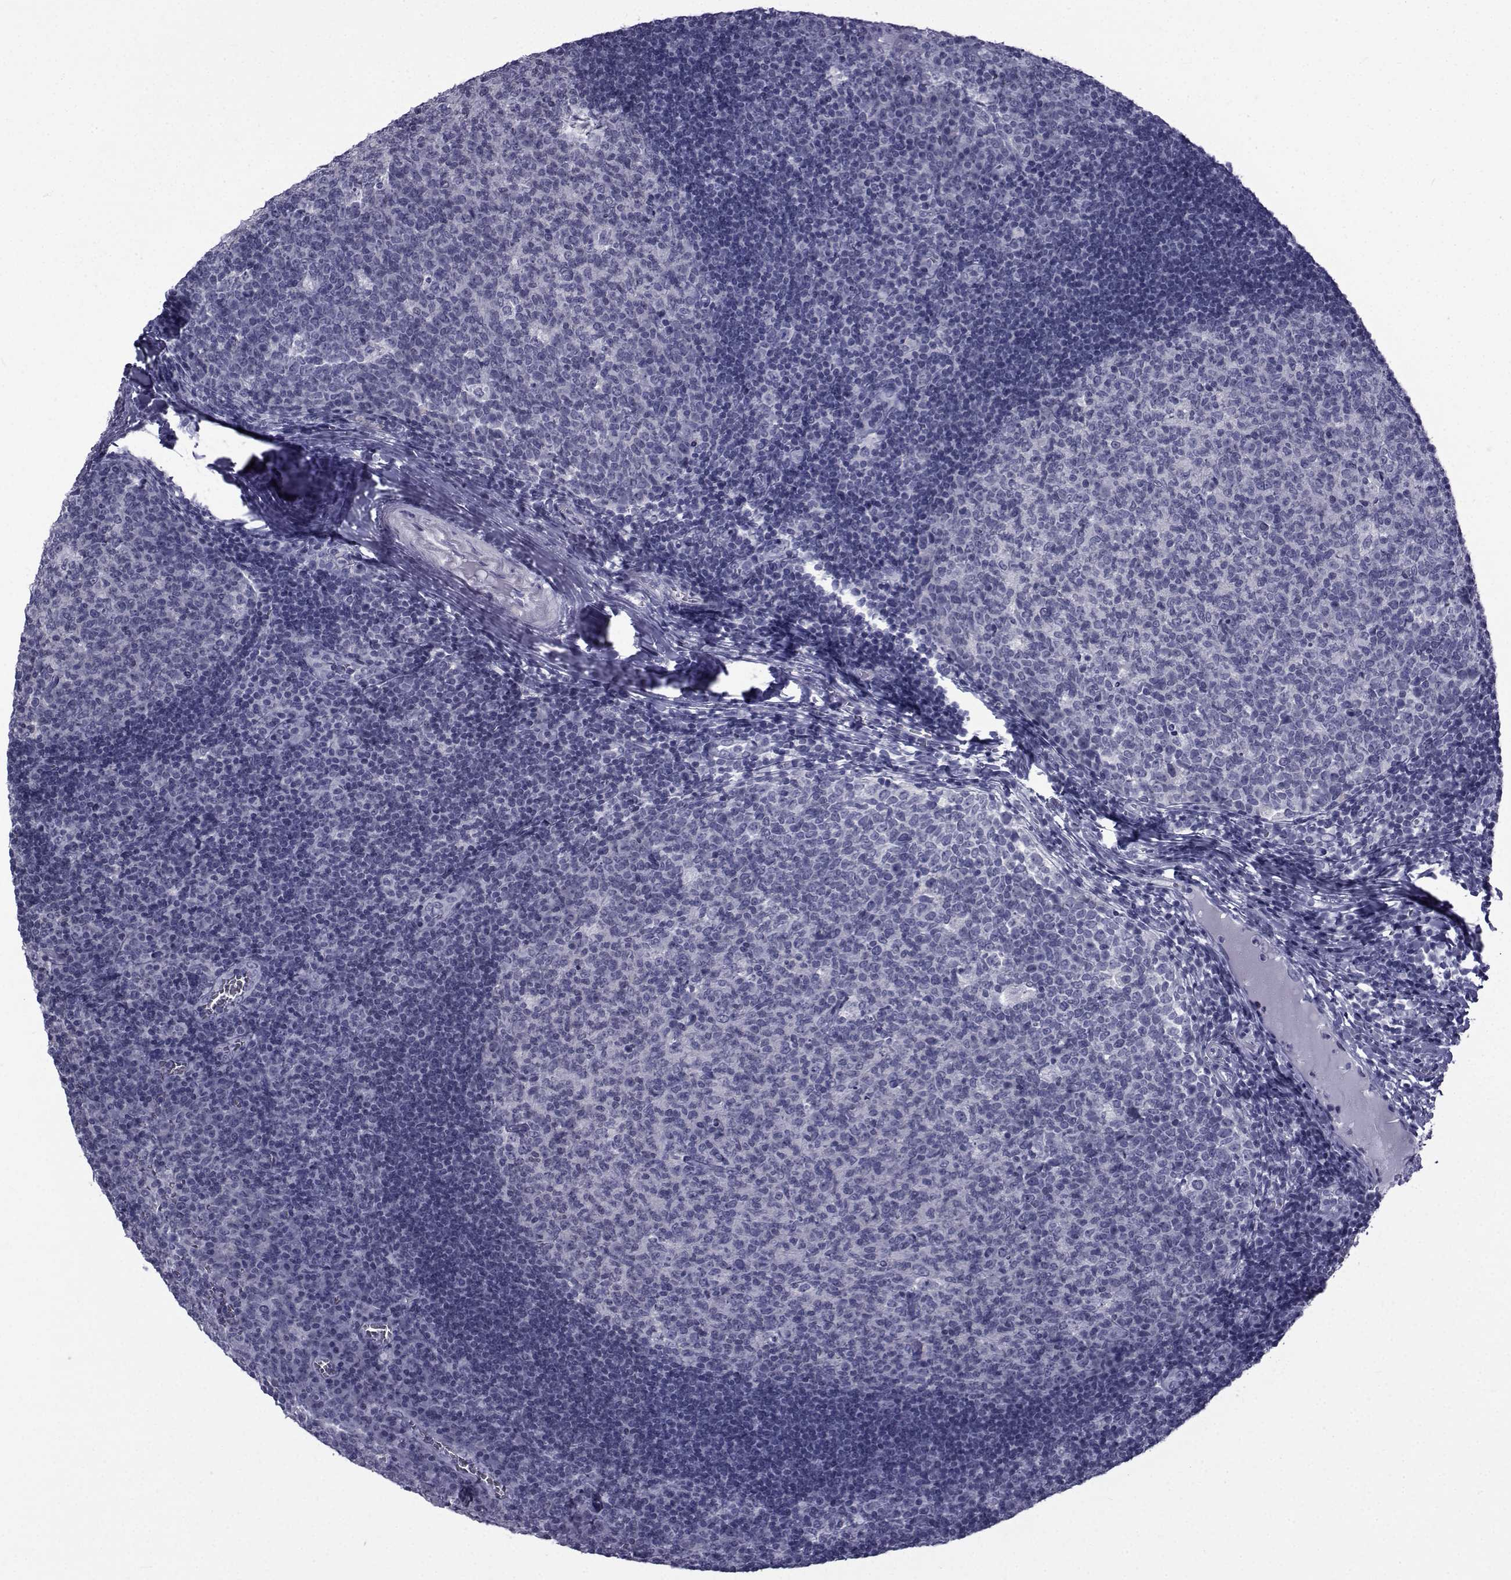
{"staining": {"intensity": "negative", "quantity": "none", "location": "none"}, "tissue": "tonsil", "cell_type": "Germinal center cells", "image_type": "normal", "snomed": [{"axis": "morphology", "description": "Normal tissue, NOS"}, {"axis": "topography", "description": "Tonsil"}], "caption": "Photomicrograph shows no protein staining in germinal center cells of unremarkable tonsil.", "gene": "PDE6G", "patient": {"sex": "female", "age": 13}}